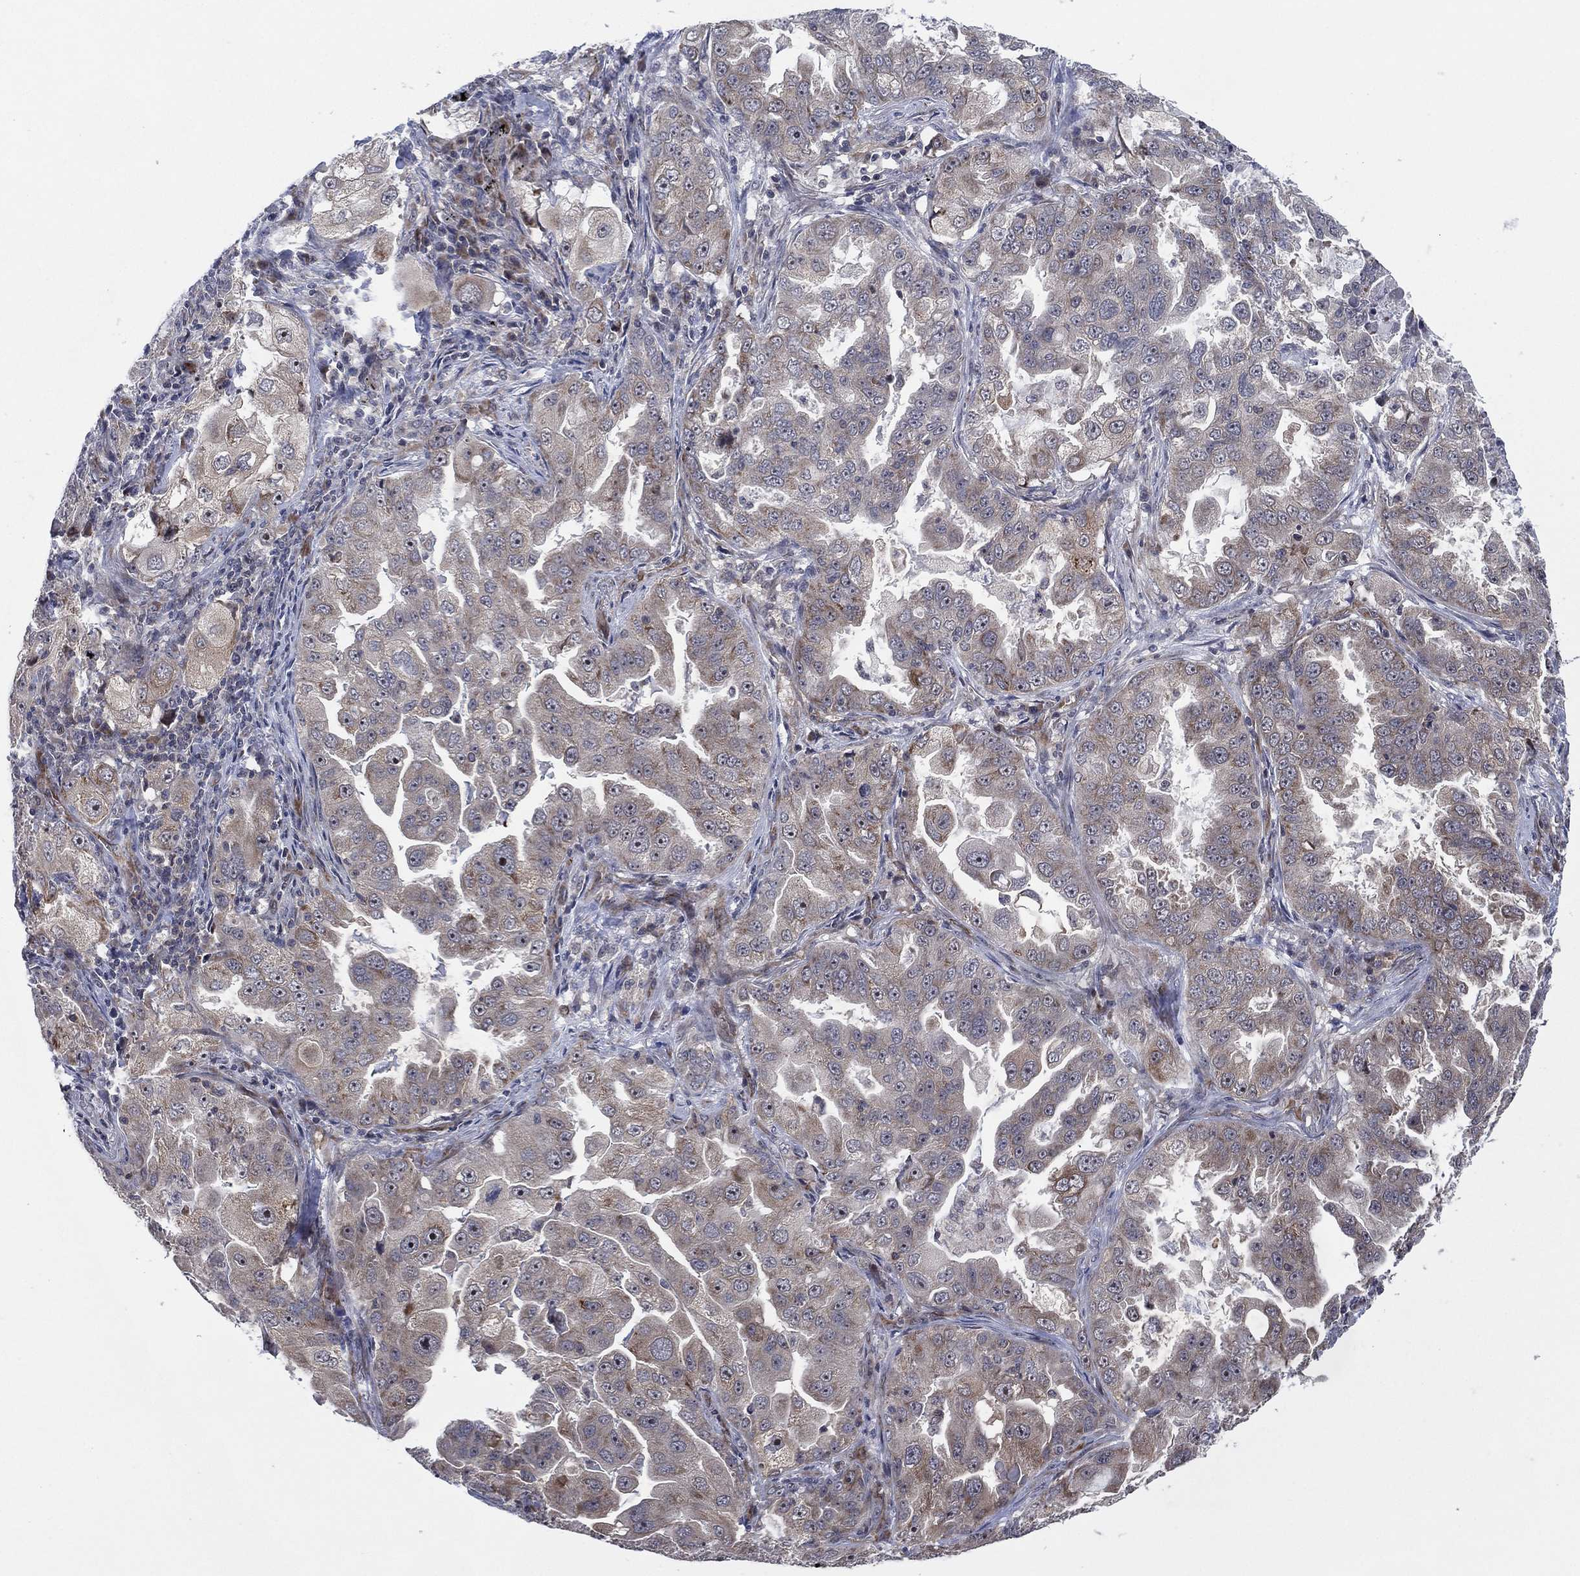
{"staining": {"intensity": "weak", "quantity": "<25%", "location": "cytoplasmic/membranous"}, "tissue": "lung cancer", "cell_type": "Tumor cells", "image_type": "cancer", "snomed": [{"axis": "morphology", "description": "Adenocarcinoma, NOS"}, {"axis": "topography", "description": "Lung"}], "caption": "The photomicrograph reveals no staining of tumor cells in lung cancer. (Stains: DAB IHC with hematoxylin counter stain, Microscopy: brightfield microscopy at high magnification).", "gene": "TMCO1", "patient": {"sex": "female", "age": 61}}